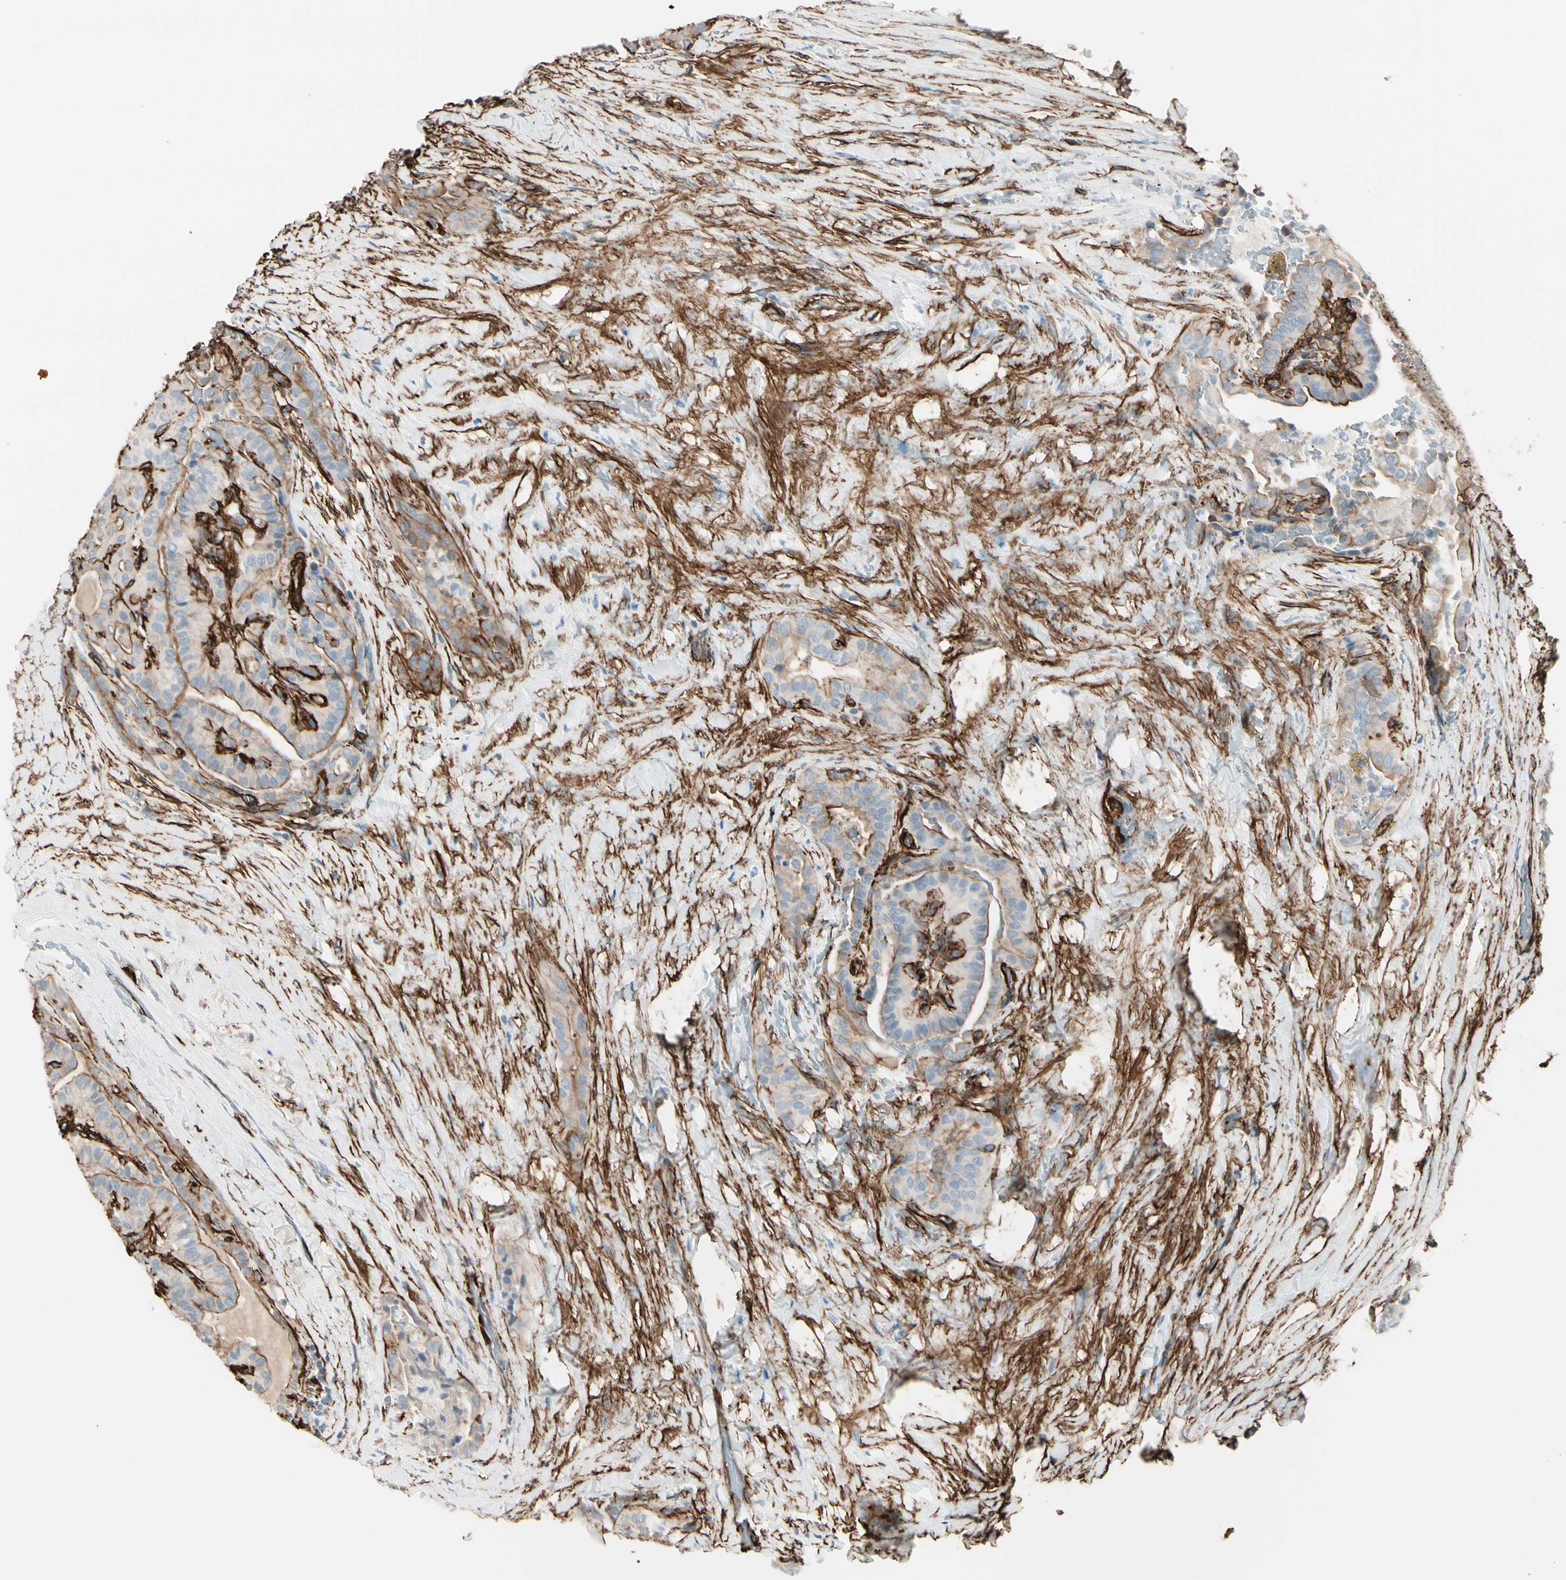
{"staining": {"intensity": "moderate", "quantity": "25%-75%", "location": "cytoplasmic/membranous"}, "tissue": "thyroid cancer", "cell_type": "Tumor cells", "image_type": "cancer", "snomed": [{"axis": "morphology", "description": "Papillary adenocarcinoma, NOS"}, {"axis": "topography", "description": "Thyroid gland"}], "caption": "Immunohistochemistry (IHC) photomicrograph of thyroid cancer (papillary adenocarcinoma) stained for a protein (brown), which displays medium levels of moderate cytoplasmic/membranous staining in approximately 25%-75% of tumor cells.", "gene": "CALD1", "patient": {"sex": "male", "age": 77}}